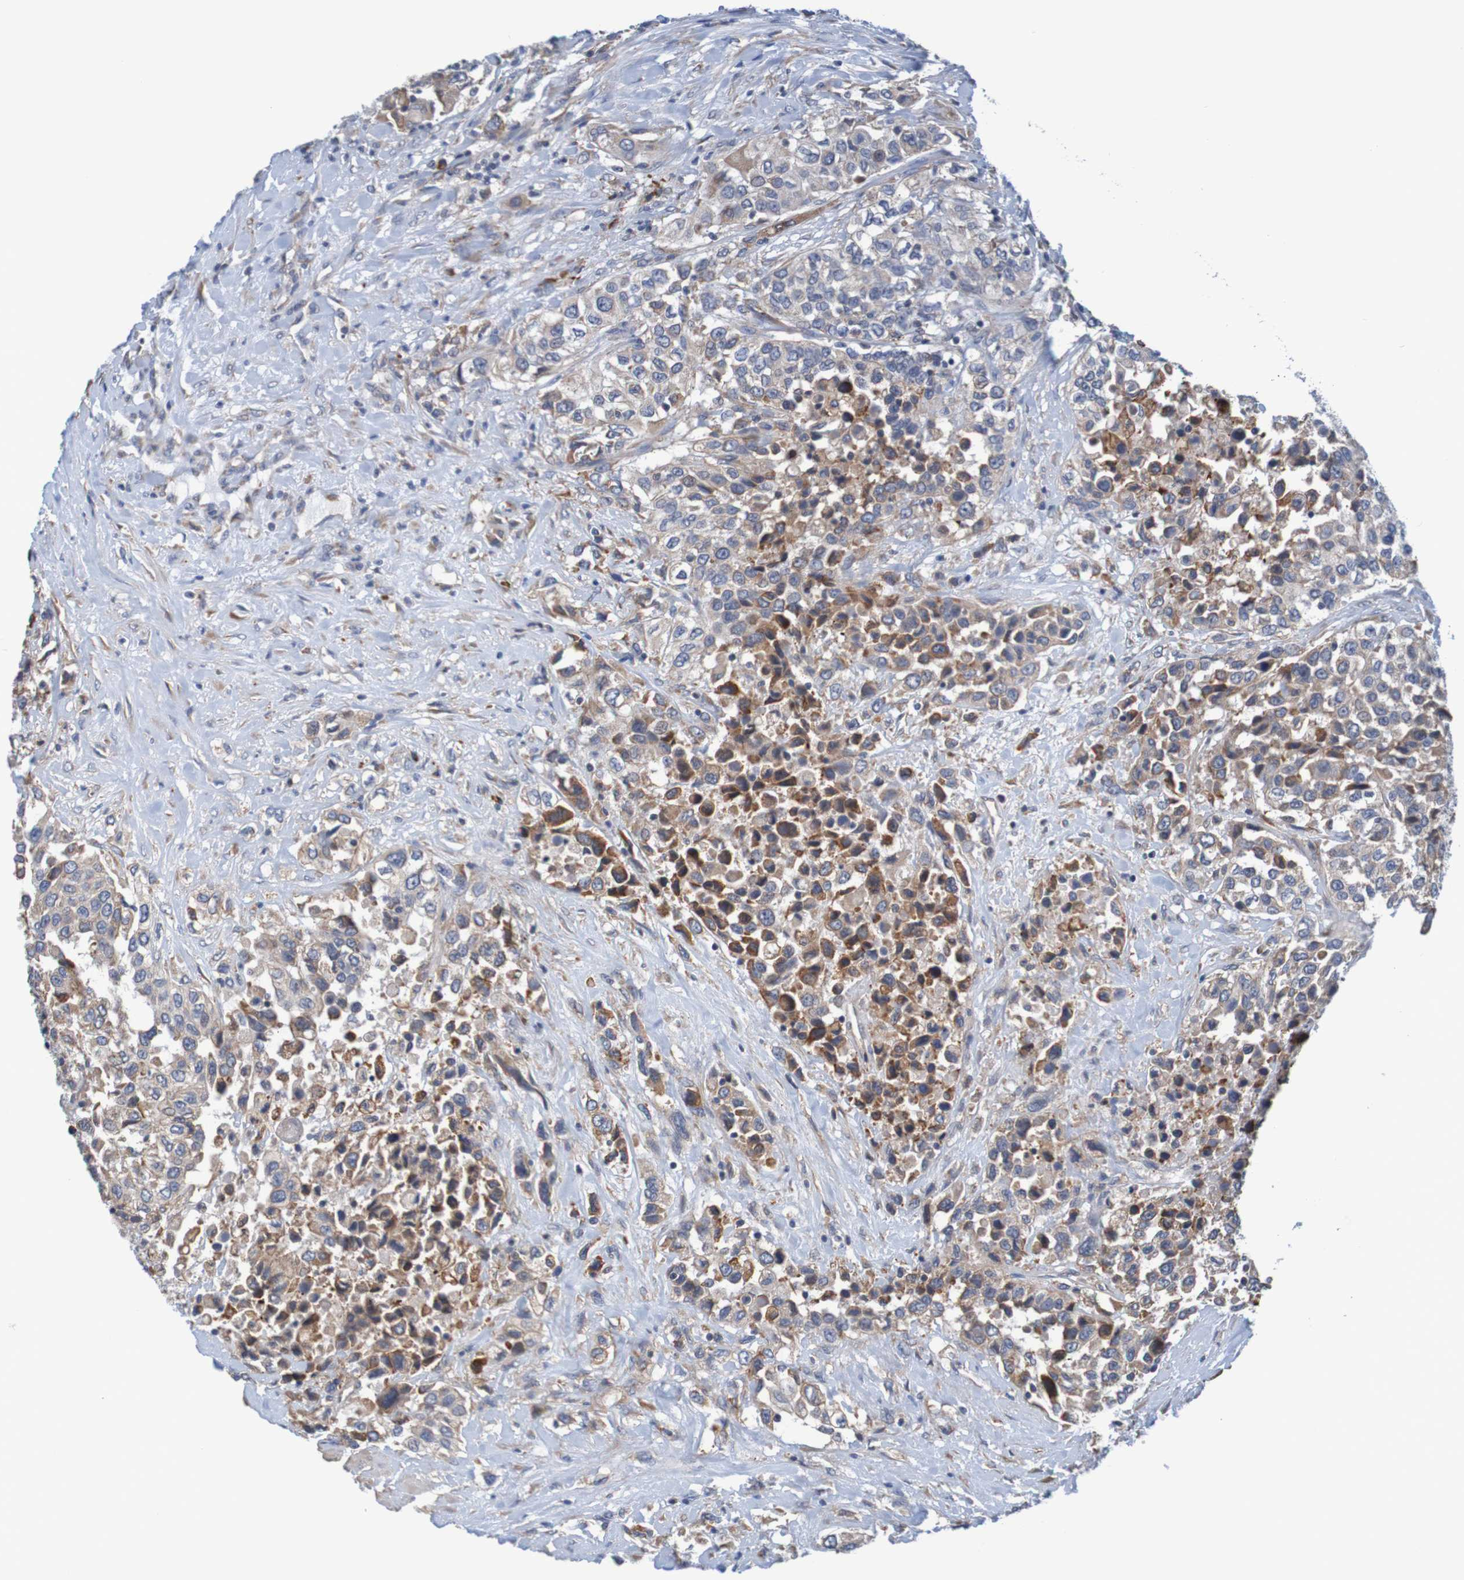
{"staining": {"intensity": "moderate", "quantity": "25%-75%", "location": "cytoplasmic/membranous"}, "tissue": "urothelial cancer", "cell_type": "Tumor cells", "image_type": "cancer", "snomed": [{"axis": "morphology", "description": "Urothelial carcinoma, High grade"}, {"axis": "topography", "description": "Urinary bladder"}], "caption": "High-grade urothelial carcinoma stained for a protein exhibits moderate cytoplasmic/membranous positivity in tumor cells.", "gene": "CLDN18", "patient": {"sex": "female", "age": 80}}